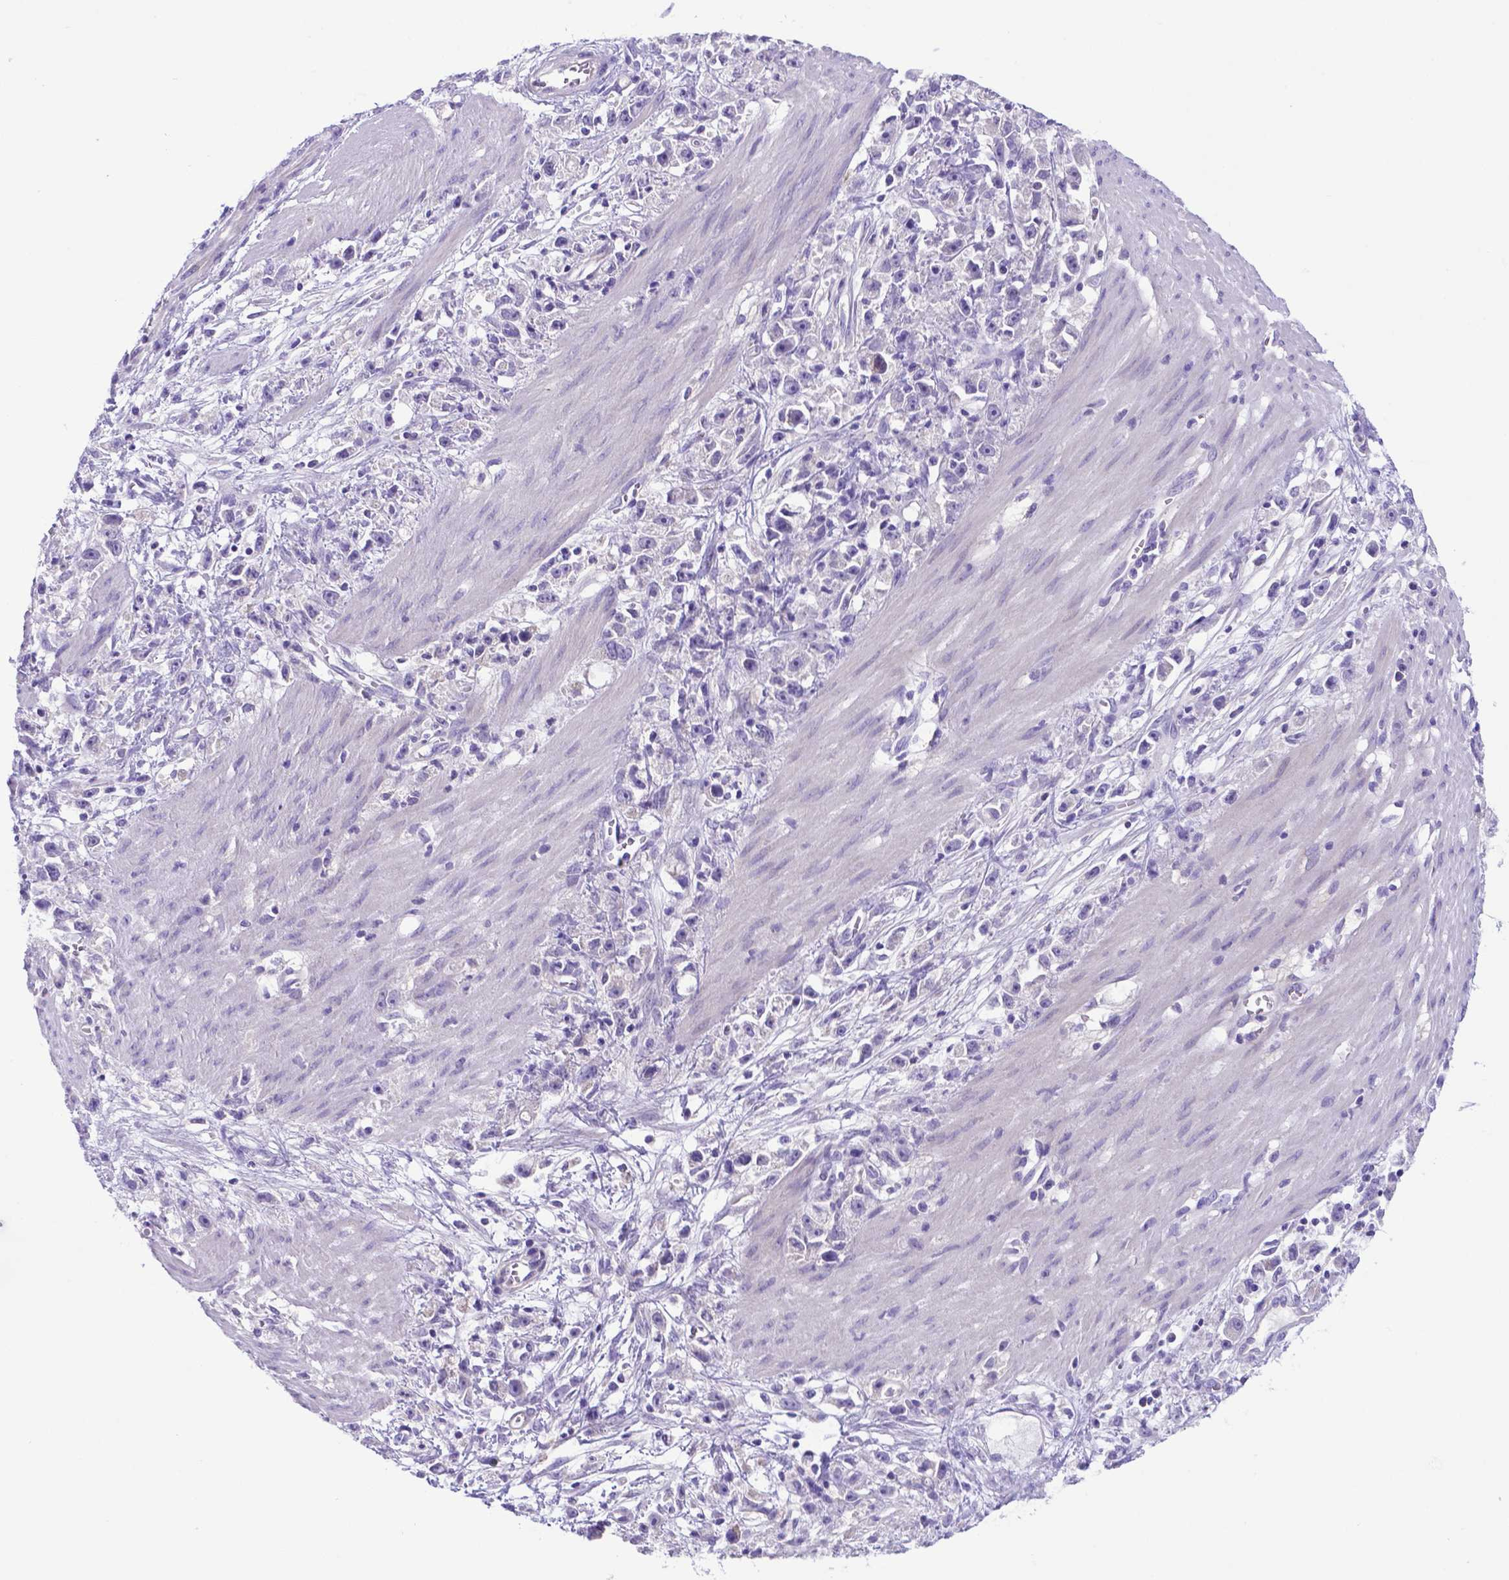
{"staining": {"intensity": "negative", "quantity": "none", "location": "none"}, "tissue": "stomach cancer", "cell_type": "Tumor cells", "image_type": "cancer", "snomed": [{"axis": "morphology", "description": "Adenocarcinoma, NOS"}, {"axis": "topography", "description": "Stomach"}], "caption": "Tumor cells show no significant protein staining in adenocarcinoma (stomach).", "gene": "ADRA2B", "patient": {"sex": "female", "age": 59}}